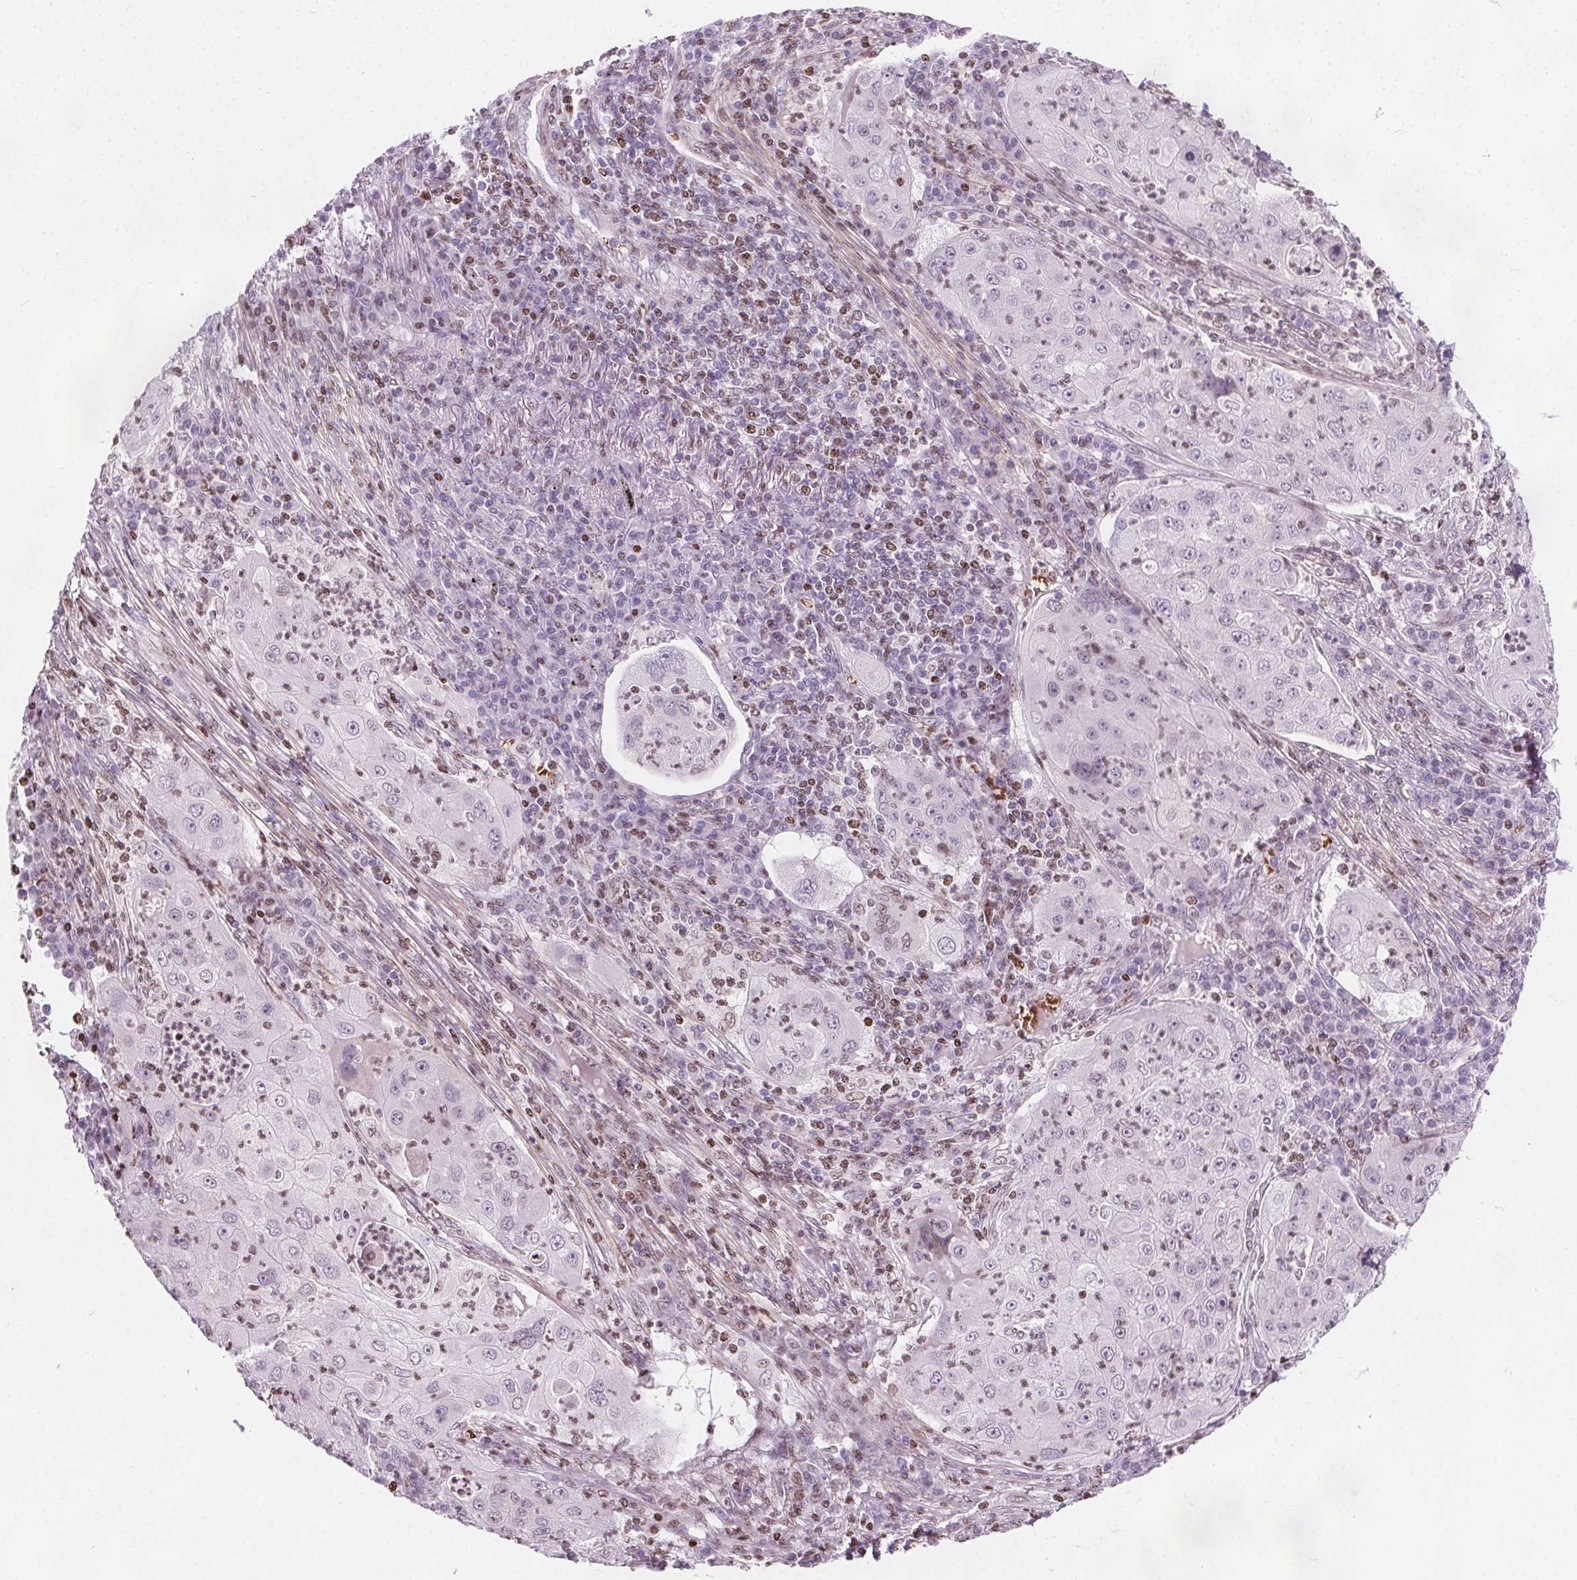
{"staining": {"intensity": "negative", "quantity": "none", "location": "none"}, "tissue": "lung cancer", "cell_type": "Tumor cells", "image_type": "cancer", "snomed": [{"axis": "morphology", "description": "Squamous cell carcinoma, NOS"}, {"axis": "topography", "description": "Lung"}], "caption": "Immunohistochemistry photomicrograph of lung cancer (squamous cell carcinoma) stained for a protein (brown), which reveals no staining in tumor cells.", "gene": "ISLR2", "patient": {"sex": "female", "age": 59}}